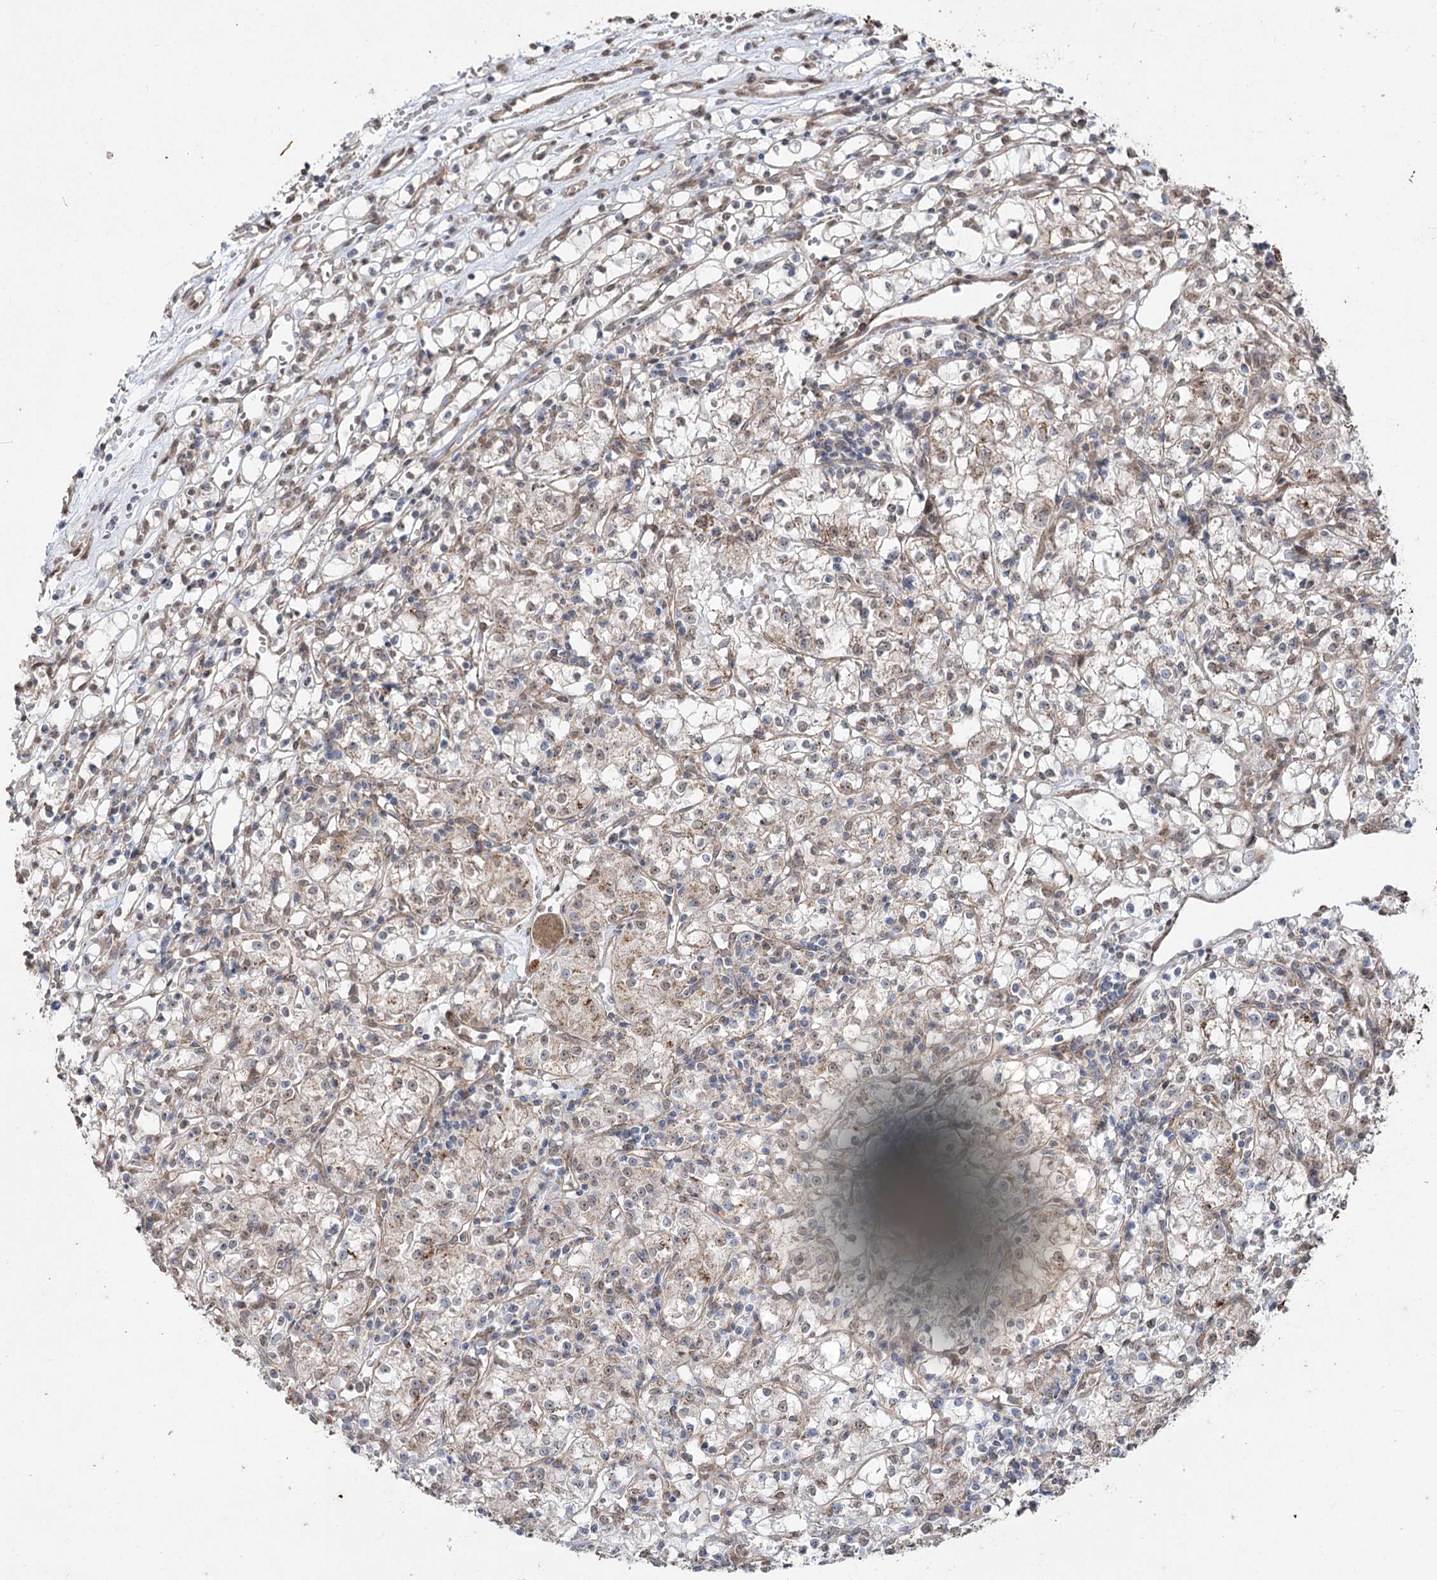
{"staining": {"intensity": "weak", "quantity": ">75%", "location": "cytoplasmic/membranous"}, "tissue": "renal cancer", "cell_type": "Tumor cells", "image_type": "cancer", "snomed": [{"axis": "morphology", "description": "Adenocarcinoma, NOS"}, {"axis": "topography", "description": "Kidney"}], "caption": "Immunohistochemistry histopathology image of neoplastic tissue: adenocarcinoma (renal) stained using IHC reveals low levels of weak protein expression localized specifically in the cytoplasmic/membranous of tumor cells, appearing as a cytoplasmic/membranous brown color.", "gene": "ZSCAN23", "patient": {"sex": "female", "age": 59}}